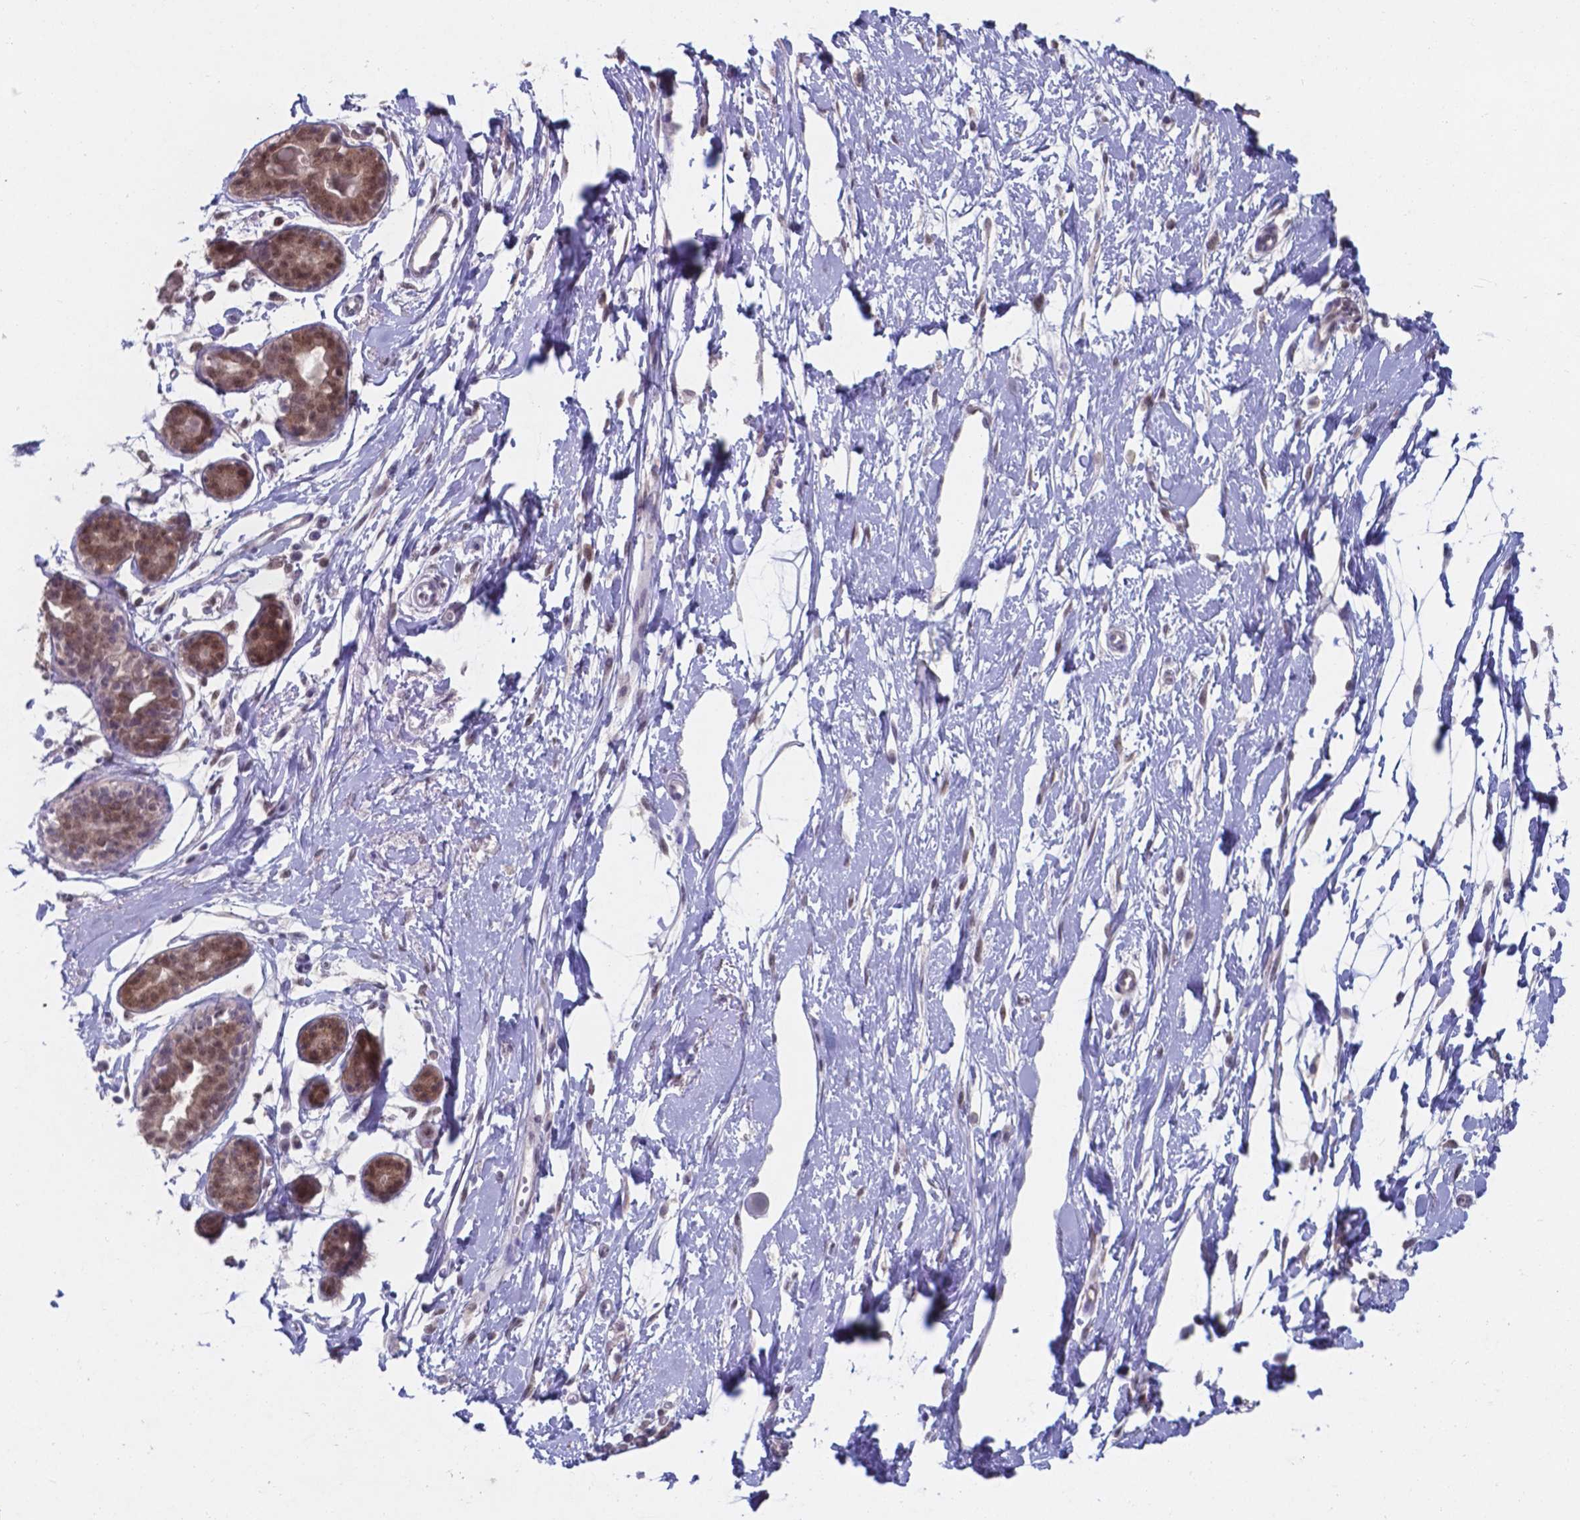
{"staining": {"intensity": "weak", "quantity": "25%-75%", "location": "cytoplasmic/membranous,nuclear"}, "tissue": "breast", "cell_type": "Adipocytes", "image_type": "normal", "snomed": [{"axis": "morphology", "description": "Normal tissue, NOS"}, {"axis": "topography", "description": "Breast"}], "caption": "Immunohistochemistry (IHC) micrograph of normal breast: breast stained using IHC displays low levels of weak protein expression localized specifically in the cytoplasmic/membranous,nuclear of adipocytes, appearing as a cytoplasmic/membranous,nuclear brown color.", "gene": "UBE2E2", "patient": {"sex": "female", "age": 49}}